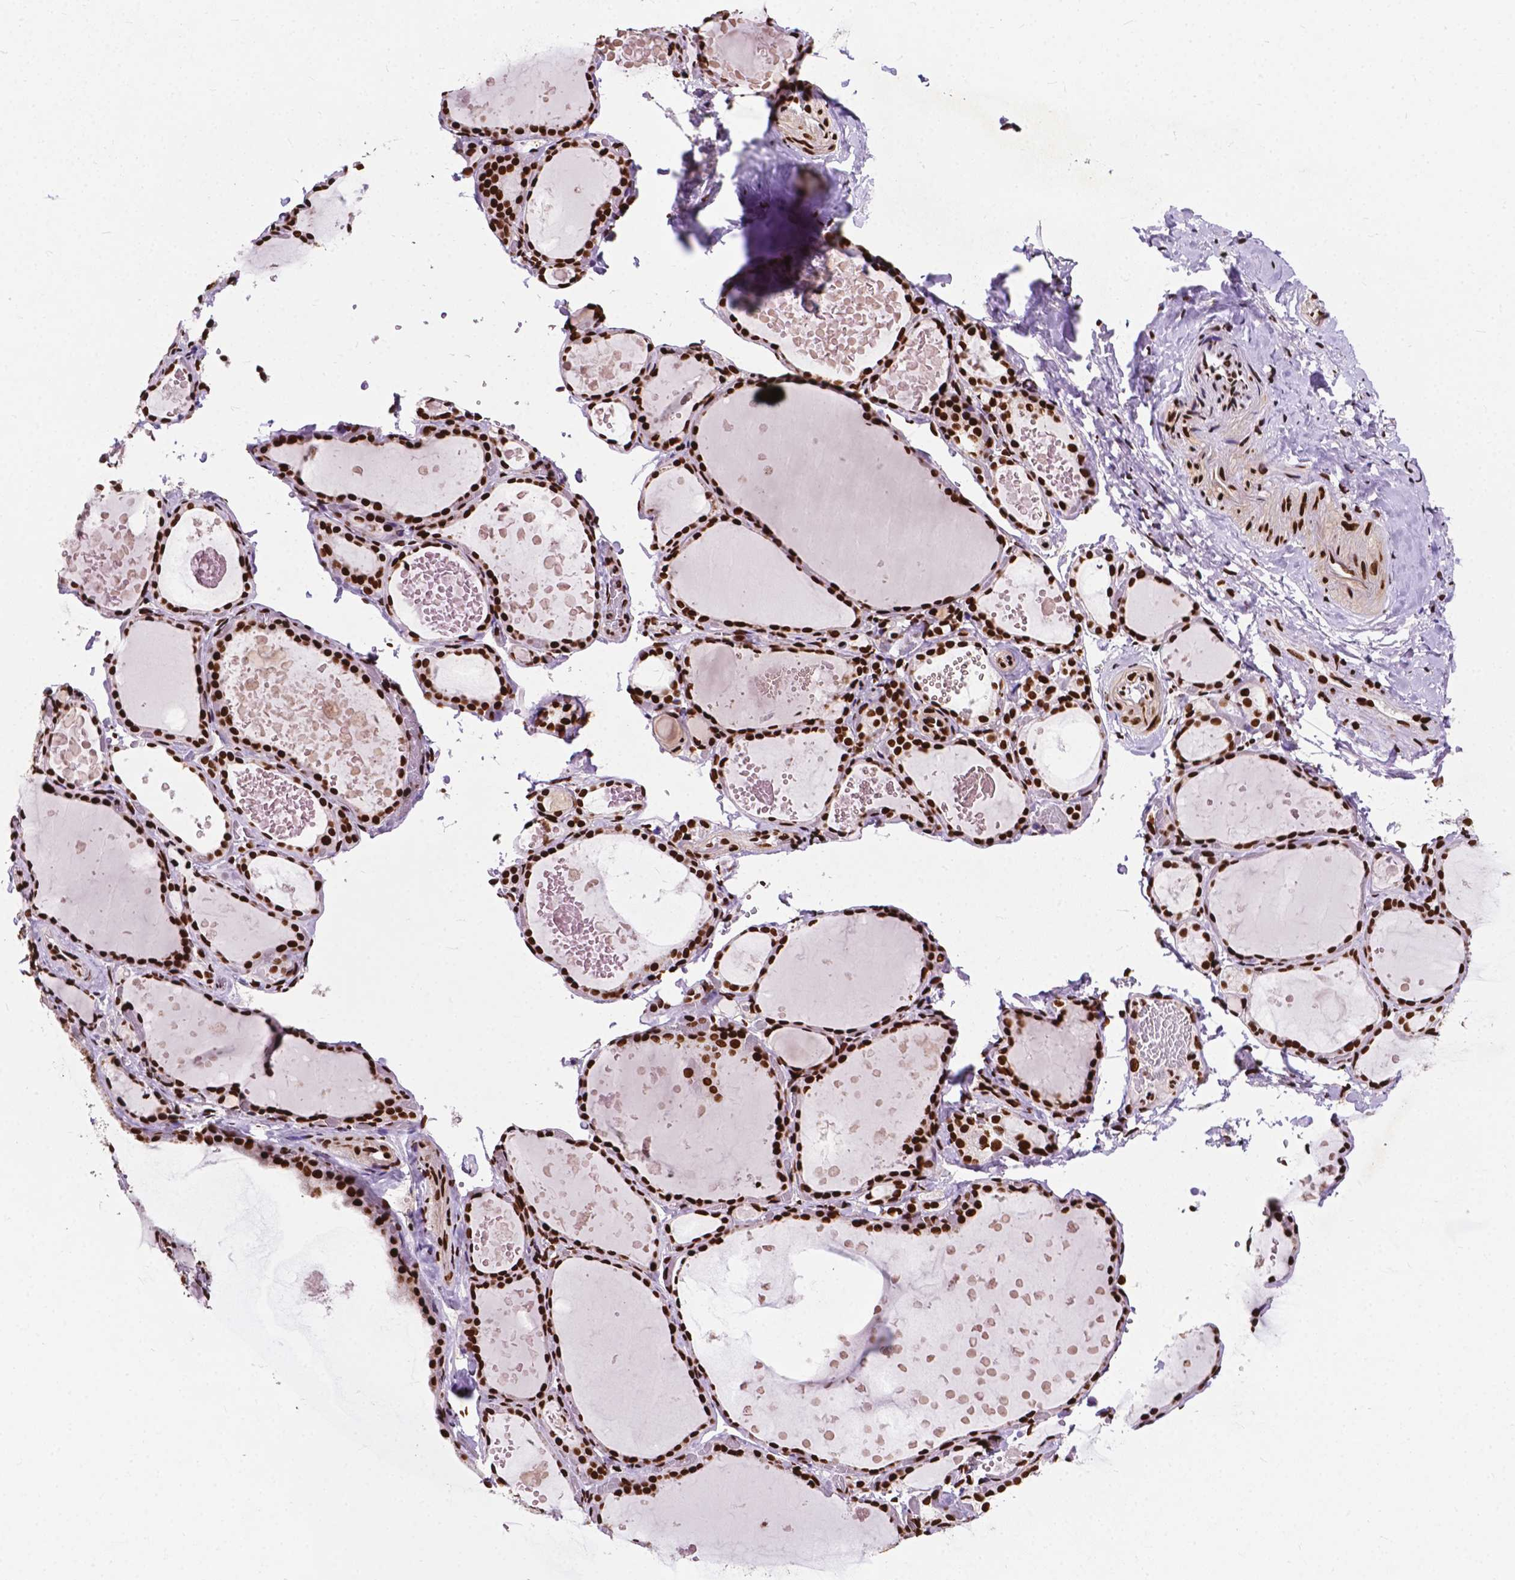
{"staining": {"intensity": "strong", "quantity": ">75%", "location": "nuclear"}, "tissue": "thyroid gland", "cell_type": "Glandular cells", "image_type": "normal", "snomed": [{"axis": "morphology", "description": "Normal tissue, NOS"}, {"axis": "topography", "description": "Thyroid gland"}], "caption": "Strong nuclear protein positivity is present in about >75% of glandular cells in thyroid gland. Using DAB (3,3'-diaminobenzidine) (brown) and hematoxylin (blue) stains, captured at high magnification using brightfield microscopy.", "gene": "SMIM5", "patient": {"sex": "female", "age": 56}}